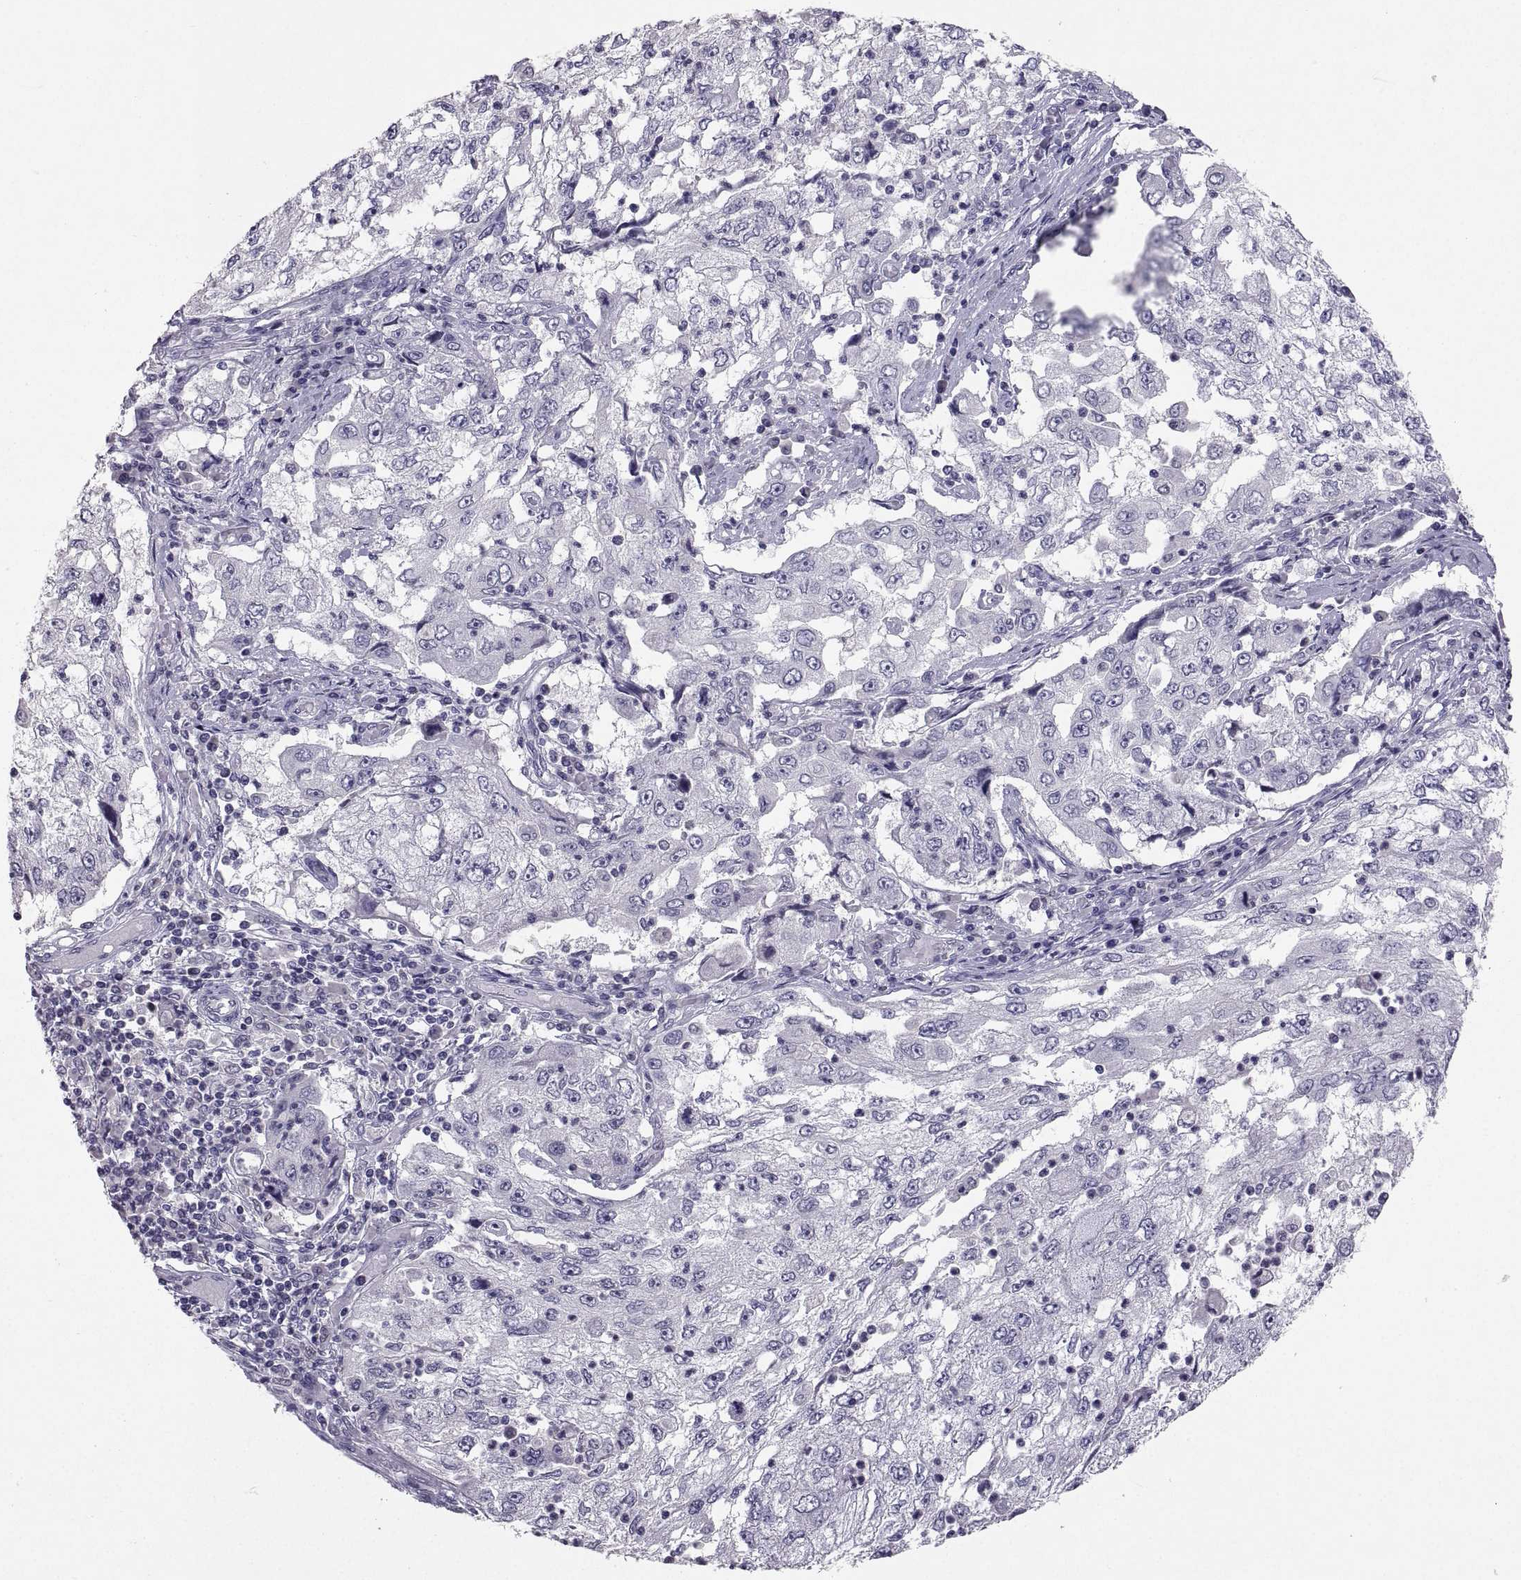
{"staining": {"intensity": "negative", "quantity": "none", "location": "none"}, "tissue": "cervical cancer", "cell_type": "Tumor cells", "image_type": "cancer", "snomed": [{"axis": "morphology", "description": "Squamous cell carcinoma, NOS"}, {"axis": "topography", "description": "Cervix"}], "caption": "High power microscopy image of an immunohistochemistry (IHC) micrograph of cervical cancer (squamous cell carcinoma), revealing no significant expression in tumor cells.", "gene": "SOX21", "patient": {"sex": "female", "age": 36}}